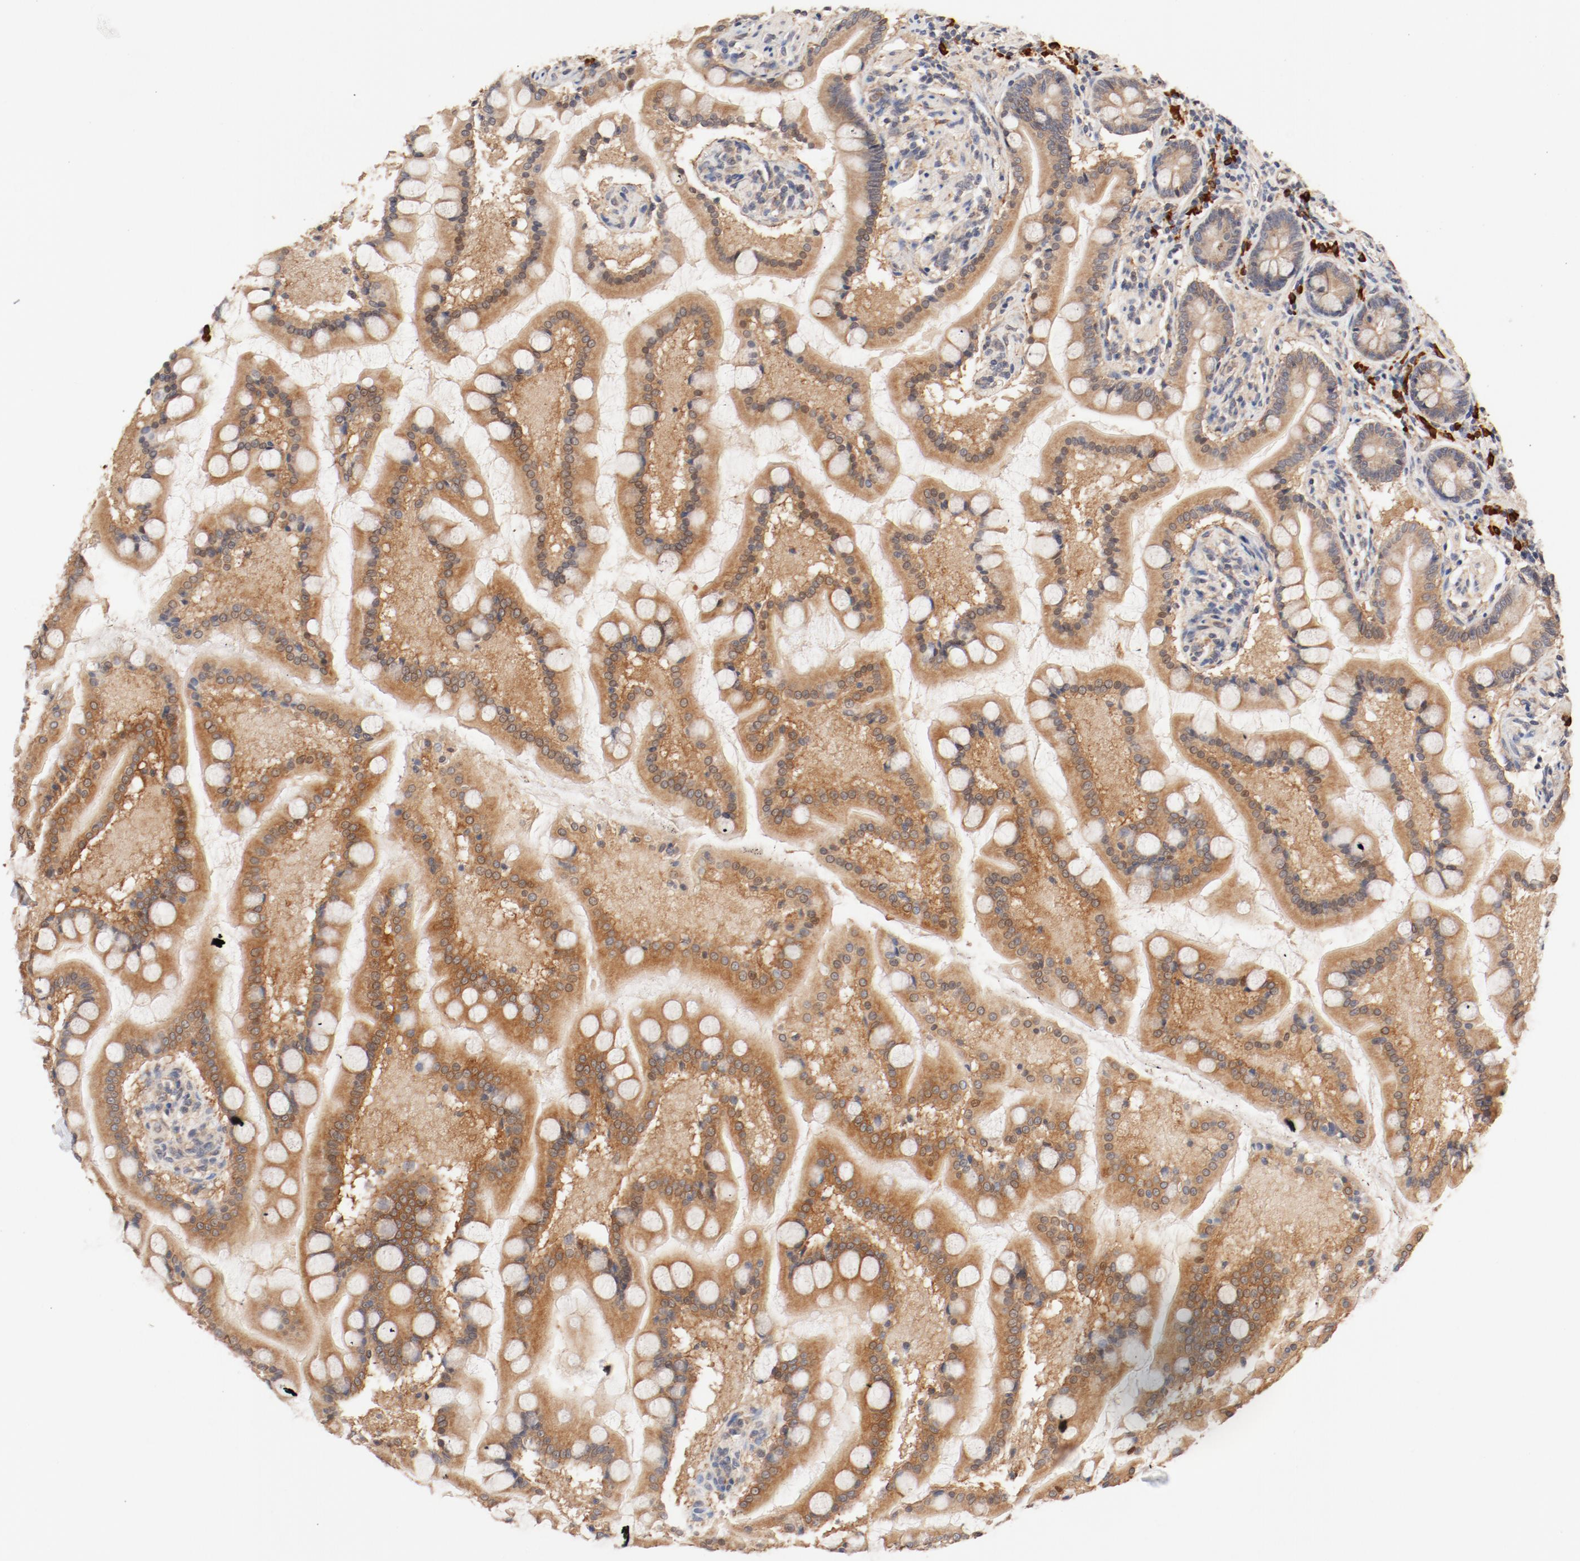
{"staining": {"intensity": "moderate", "quantity": ">75%", "location": "cytoplasmic/membranous"}, "tissue": "small intestine", "cell_type": "Glandular cells", "image_type": "normal", "snomed": [{"axis": "morphology", "description": "Normal tissue, NOS"}, {"axis": "topography", "description": "Small intestine"}], "caption": "Moderate cytoplasmic/membranous staining is present in about >75% of glandular cells in benign small intestine. (DAB = brown stain, brightfield microscopy at high magnification).", "gene": "UBE2J1", "patient": {"sex": "male", "age": 41}}